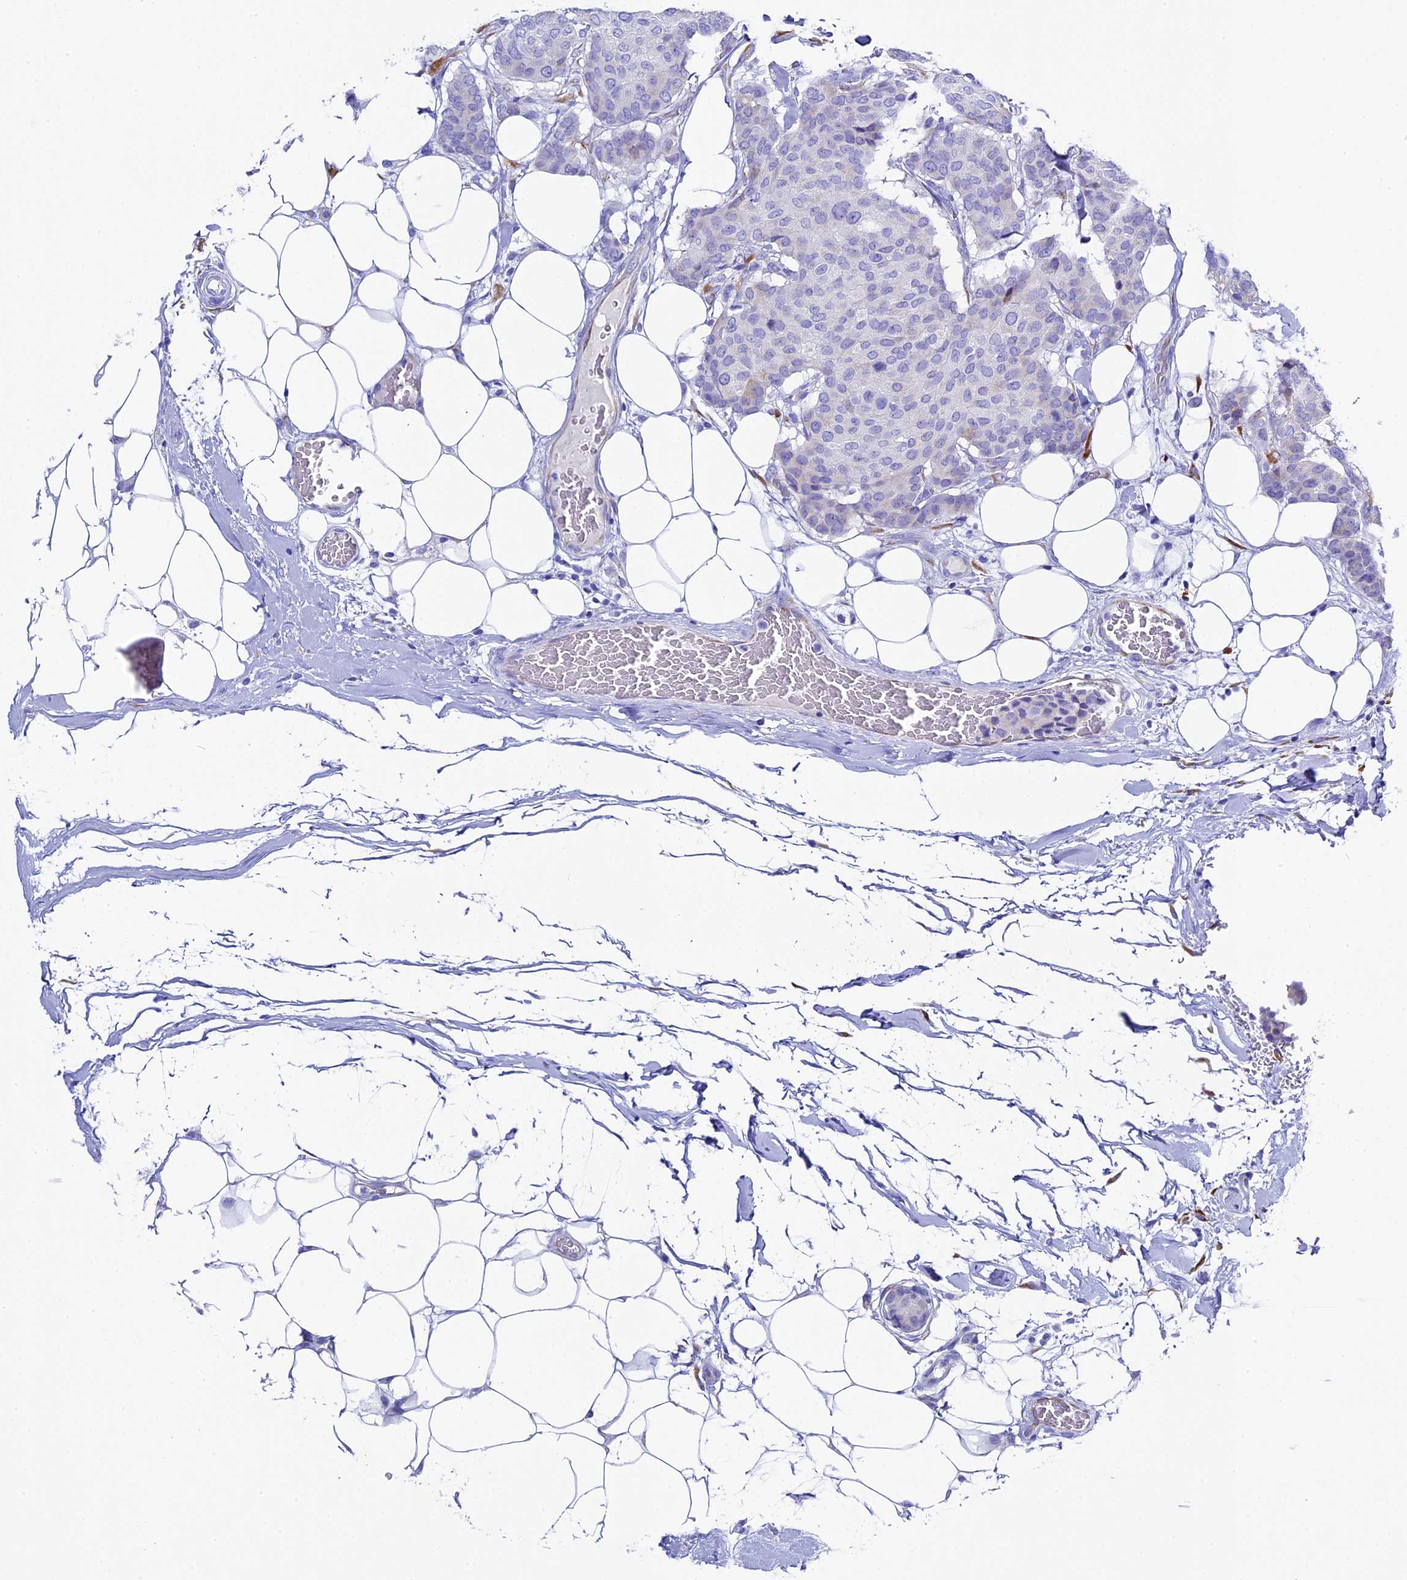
{"staining": {"intensity": "negative", "quantity": "none", "location": "none"}, "tissue": "breast cancer", "cell_type": "Tumor cells", "image_type": "cancer", "snomed": [{"axis": "morphology", "description": "Duct carcinoma"}, {"axis": "topography", "description": "Breast"}], "caption": "Immunohistochemical staining of human breast intraductal carcinoma demonstrates no significant positivity in tumor cells. The staining was performed using DAB to visualize the protein expression in brown, while the nuclei were stained in blue with hematoxylin (Magnification: 20x).", "gene": "FKBP11", "patient": {"sex": "female", "age": 75}}